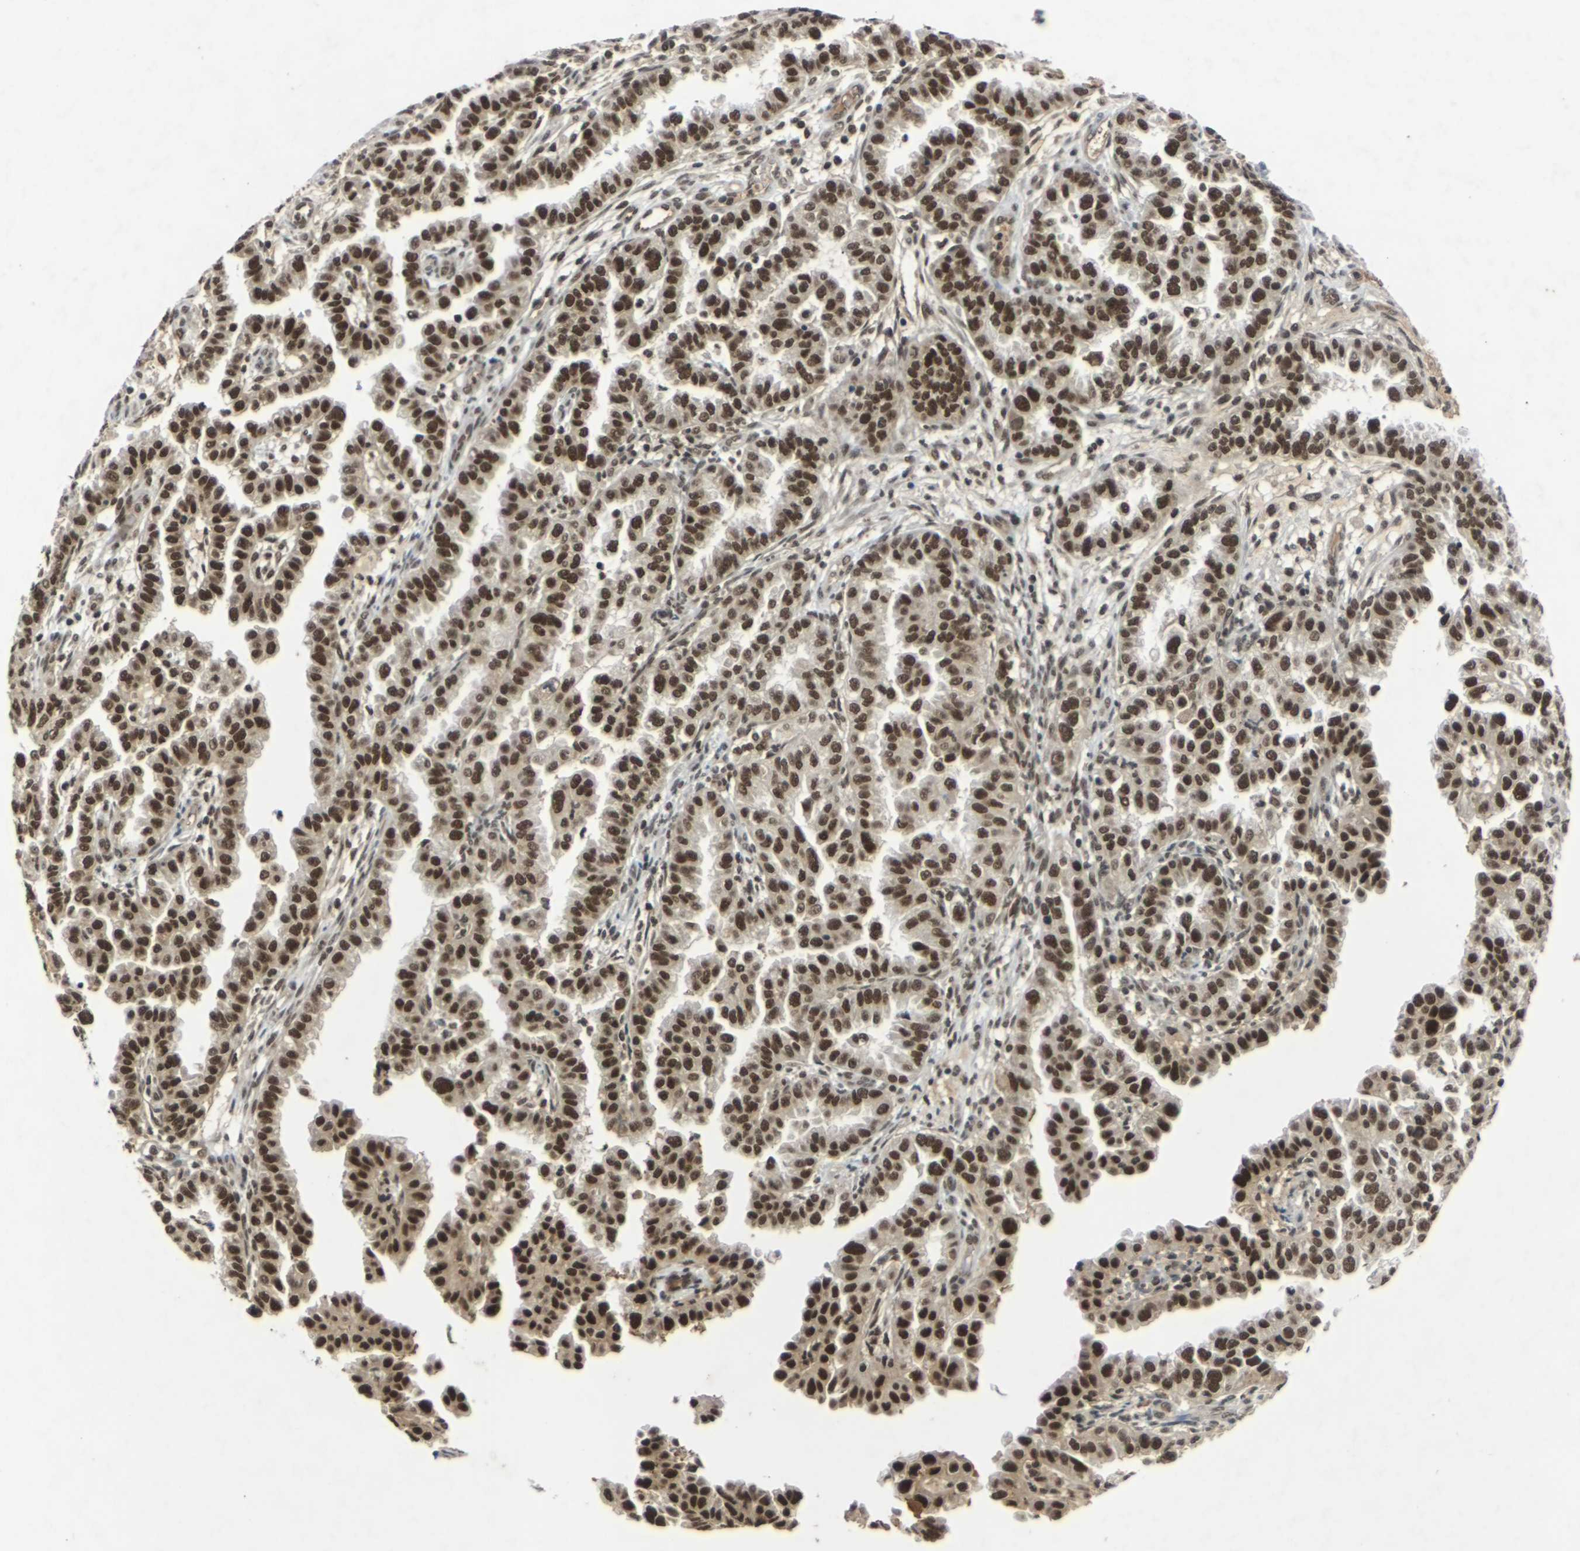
{"staining": {"intensity": "strong", "quantity": ">75%", "location": "nuclear"}, "tissue": "endometrial cancer", "cell_type": "Tumor cells", "image_type": "cancer", "snomed": [{"axis": "morphology", "description": "Adenocarcinoma, NOS"}, {"axis": "topography", "description": "Endometrium"}], "caption": "The immunohistochemical stain highlights strong nuclear staining in tumor cells of endometrial cancer tissue.", "gene": "NELFA", "patient": {"sex": "female", "age": 85}}